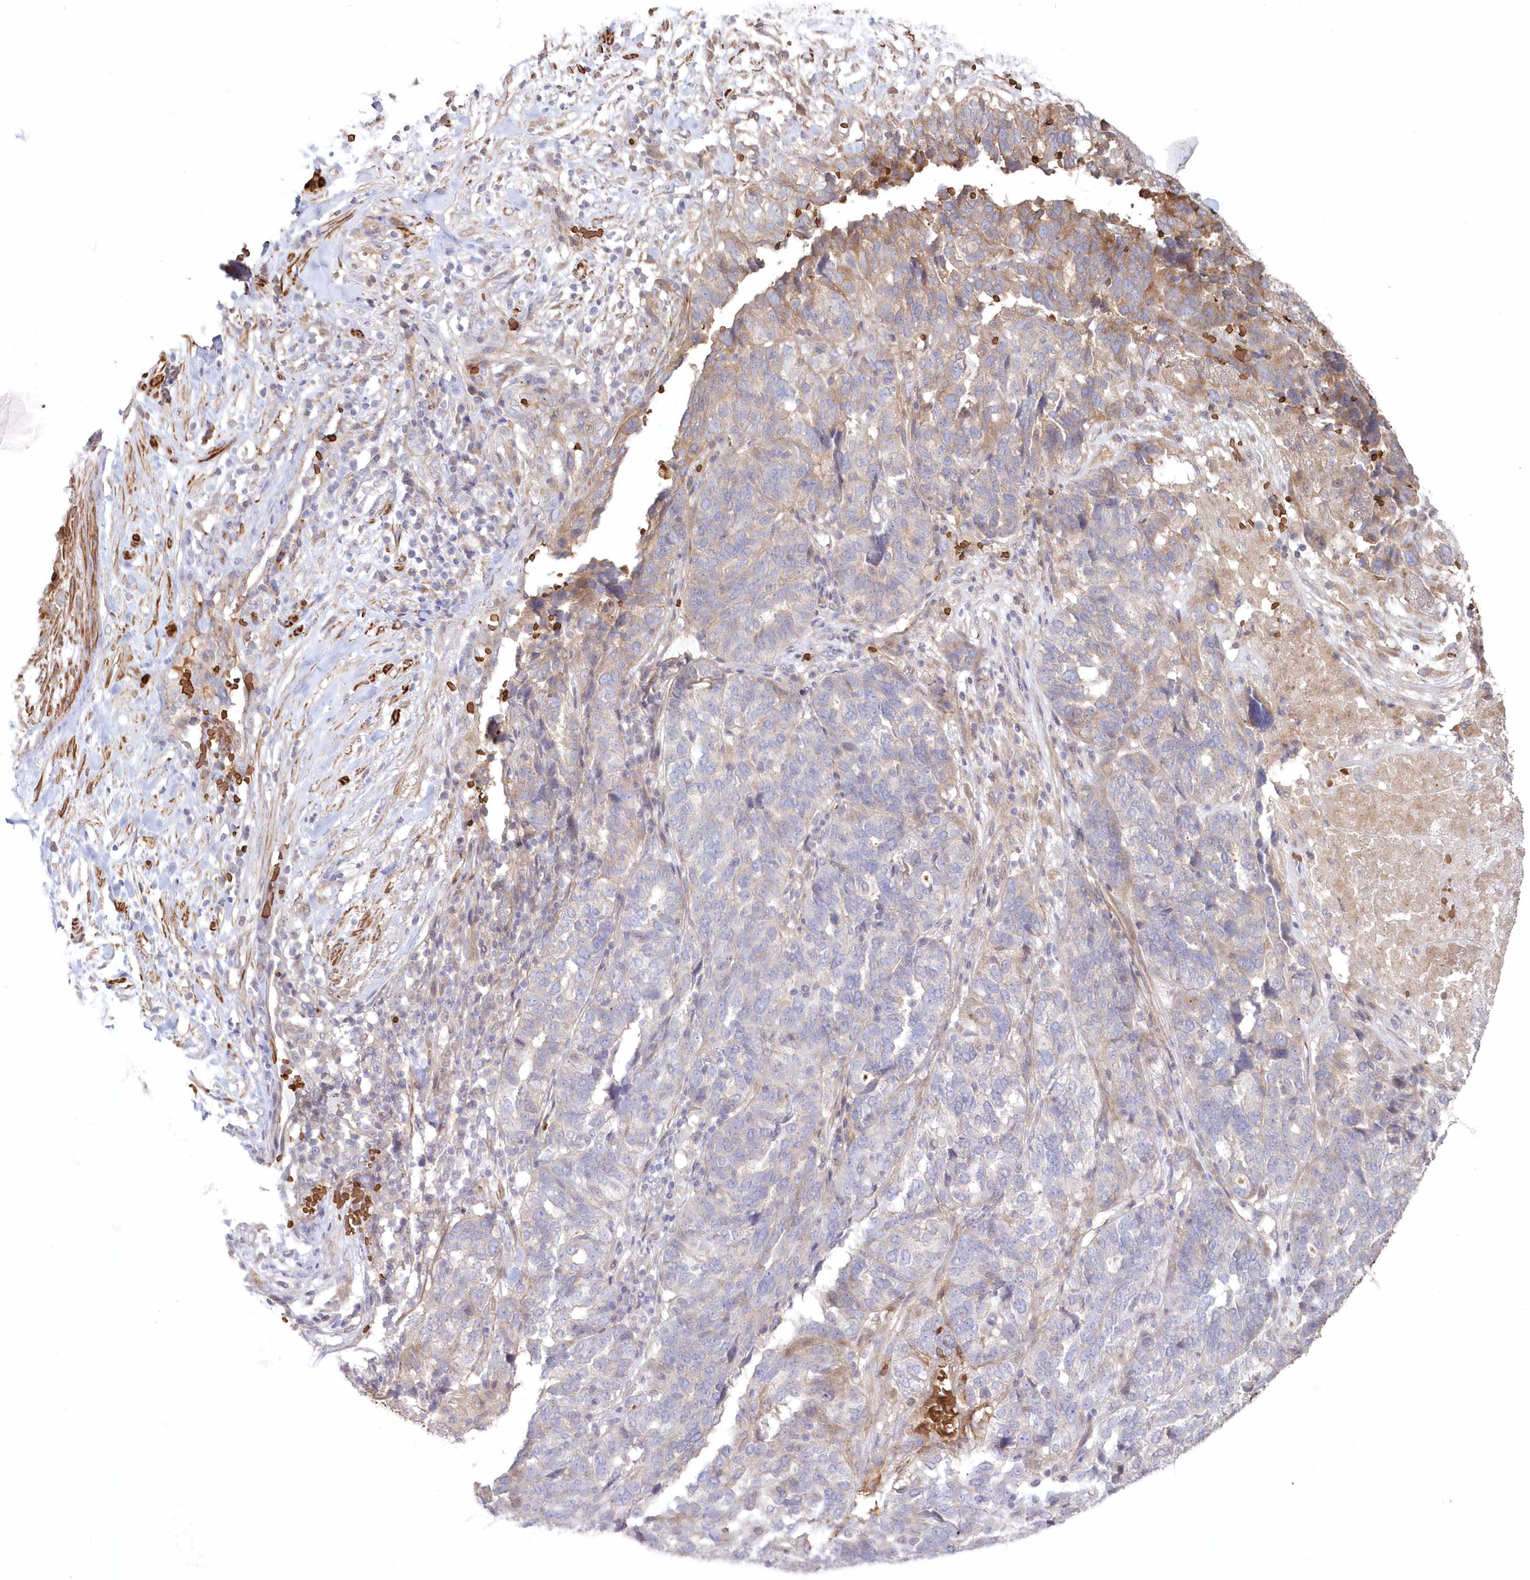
{"staining": {"intensity": "weak", "quantity": "<25%", "location": "cytoplasmic/membranous"}, "tissue": "ovarian cancer", "cell_type": "Tumor cells", "image_type": "cancer", "snomed": [{"axis": "morphology", "description": "Cystadenocarcinoma, serous, NOS"}, {"axis": "topography", "description": "Ovary"}], "caption": "Tumor cells are negative for brown protein staining in serous cystadenocarcinoma (ovarian). (DAB IHC visualized using brightfield microscopy, high magnification).", "gene": "SERINC1", "patient": {"sex": "female", "age": 59}}